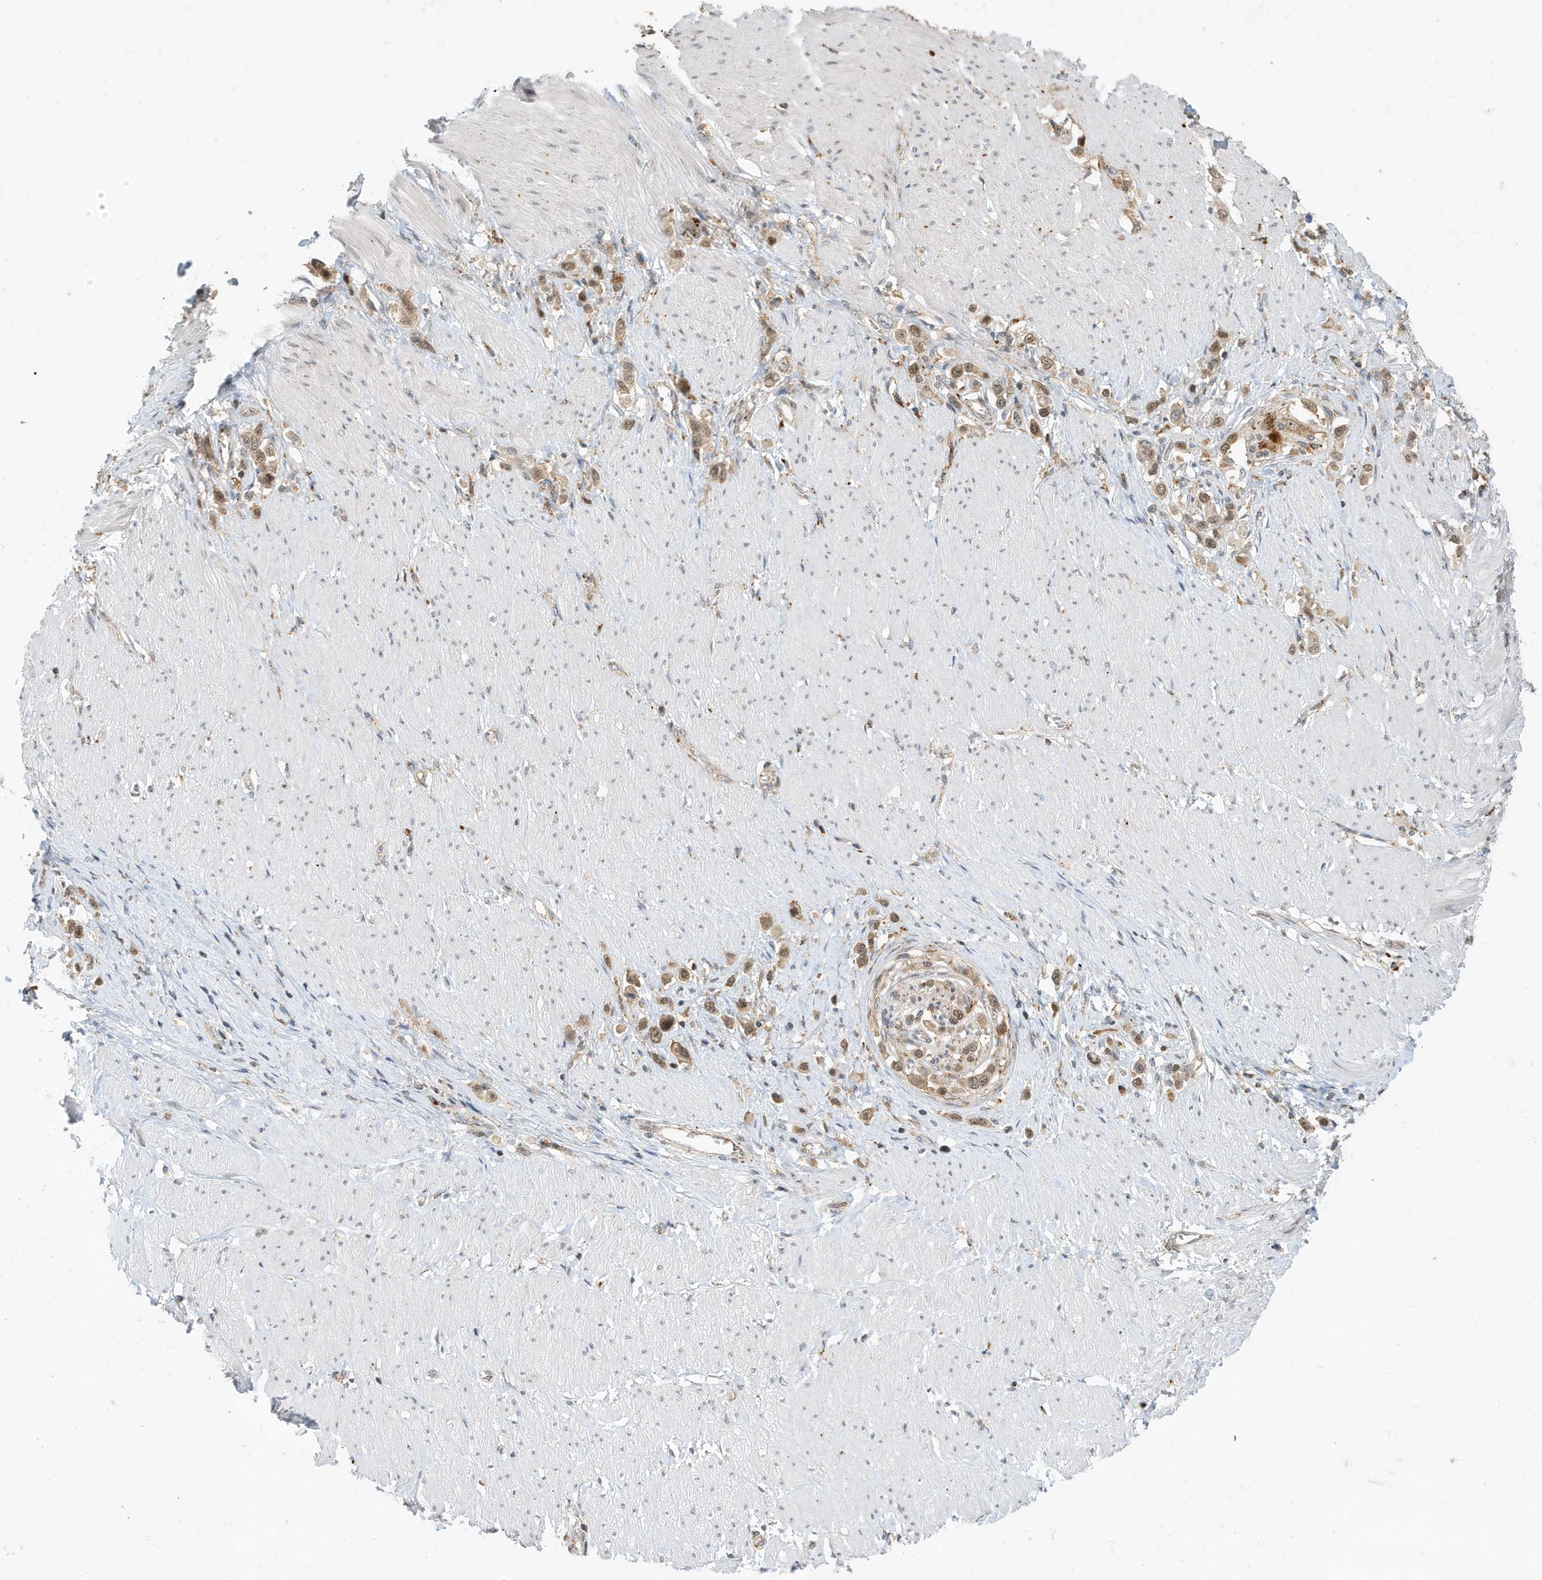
{"staining": {"intensity": "moderate", "quantity": ">75%", "location": "cytoplasmic/membranous,nuclear"}, "tissue": "stomach cancer", "cell_type": "Tumor cells", "image_type": "cancer", "snomed": [{"axis": "morphology", "description": "Normal tissue, NOS"}, {"axis": "morphology", "description": "Adenocarcinoma, NOS"}, {"axis": "topography", "description": "Stomach, upper"}, {"axis": "topography", "description": "Stomach"}], "caption": "Brown immunohistochemical staining in human stomach cancer exhibits moderate cytoplasmic/membranous and nuclear positivity in about >75% of tumor cells.", "gene": "ZNF507", "patient": {"sex": "female", "age": 65}}